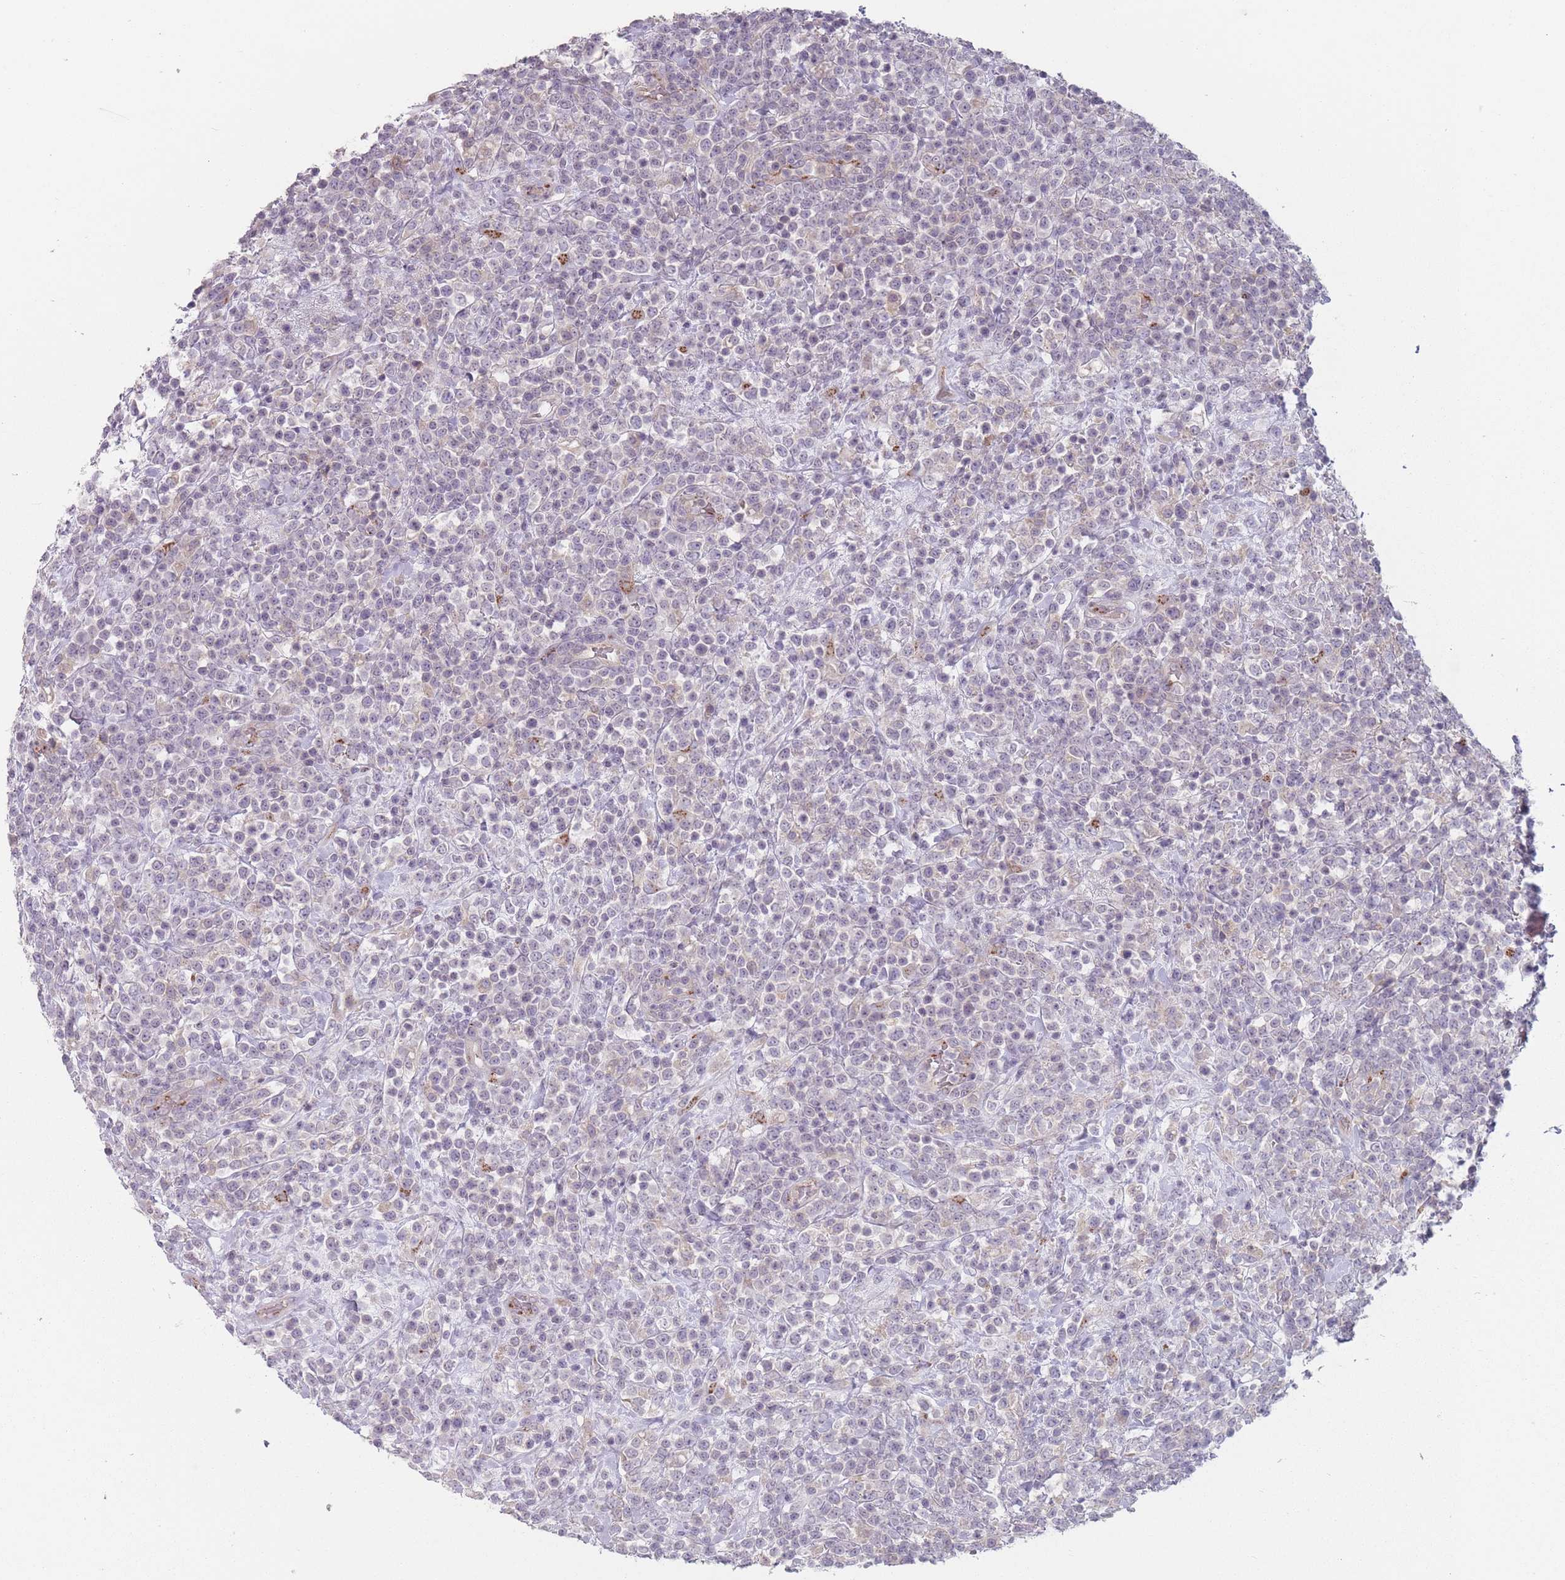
{"staining": {"intensity": "negative", "quantity": "none", "location": "none"}, "tissue": "lymphoma", "cell_type": "Tumor cells", "image_type": "cancer", "snomed": [{"axis": "morphology", "description": "Malignant lymphoma, non-Hodgkin's type, High grade"}, {"axis": "topography", "description": "Colon"}], "caption": "IHC of human malignant lymphoma, non-Hodgkin's type (high-grade) demonstrates no staining in tumor cells. (DAB immunohistochemistry (IHC), high magnification).", "gene": "AKAIN1", "patient": {"sex": "female", "age": 53}}